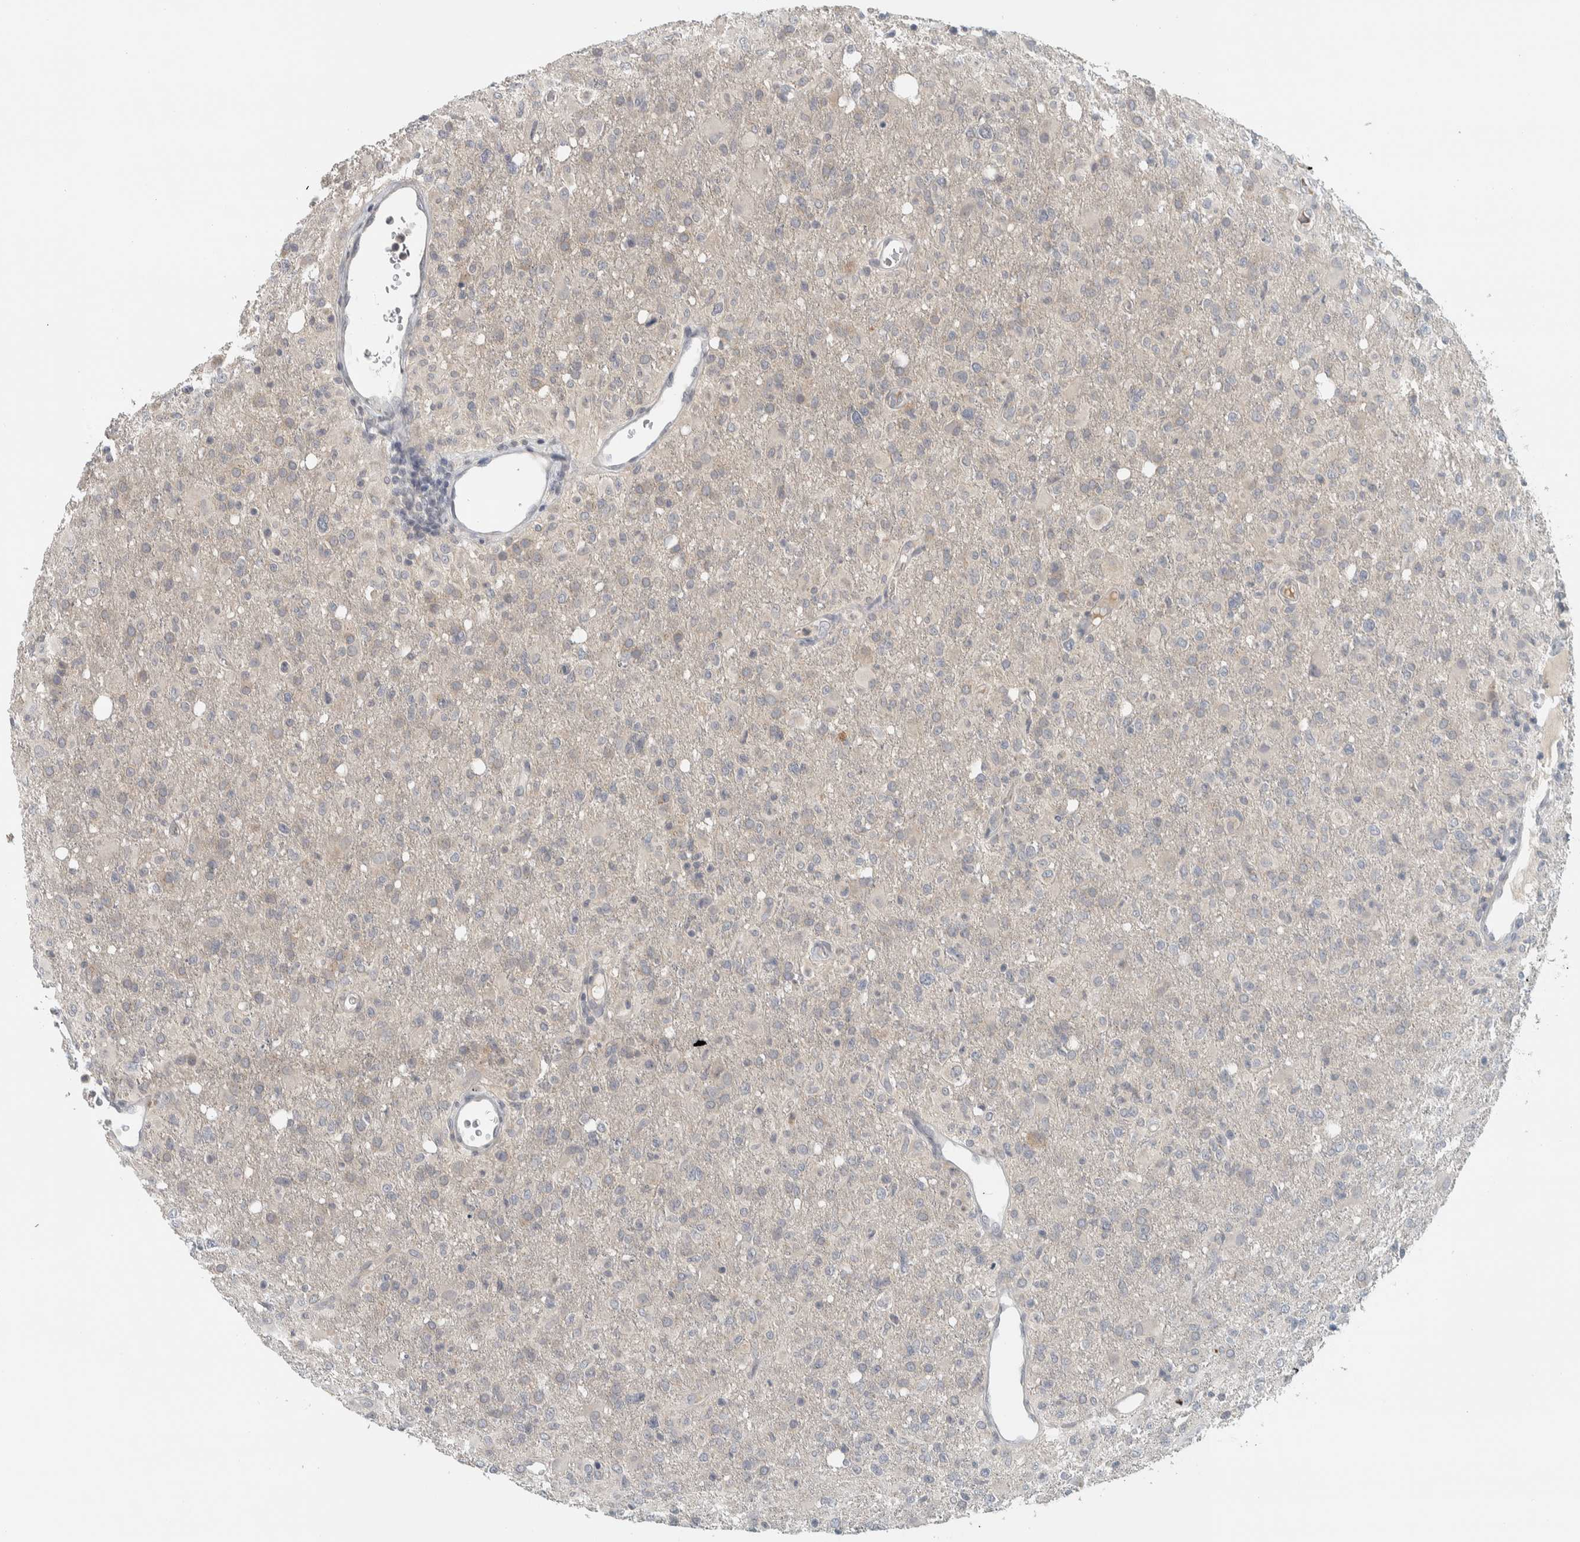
{"staining": {"intensity": "negative", "quantity": "none", "location": "none"}, "tissue": "glioma", "cell_type": "Tumor cells", "image_type": "cancer", "snomed": [{"axis": "morphology", "description": "Glioma, malignant, High grade"}, {"axis": "topography", "description": "Brain"}], "caption": "This is a histopathology image of immunohistochemistry (IHC) staining of malignant glioma (high-grade), which shows no positivity in tumor cells.", "gene": "AFP", "patient": {"sex": "female", "age": 57}}